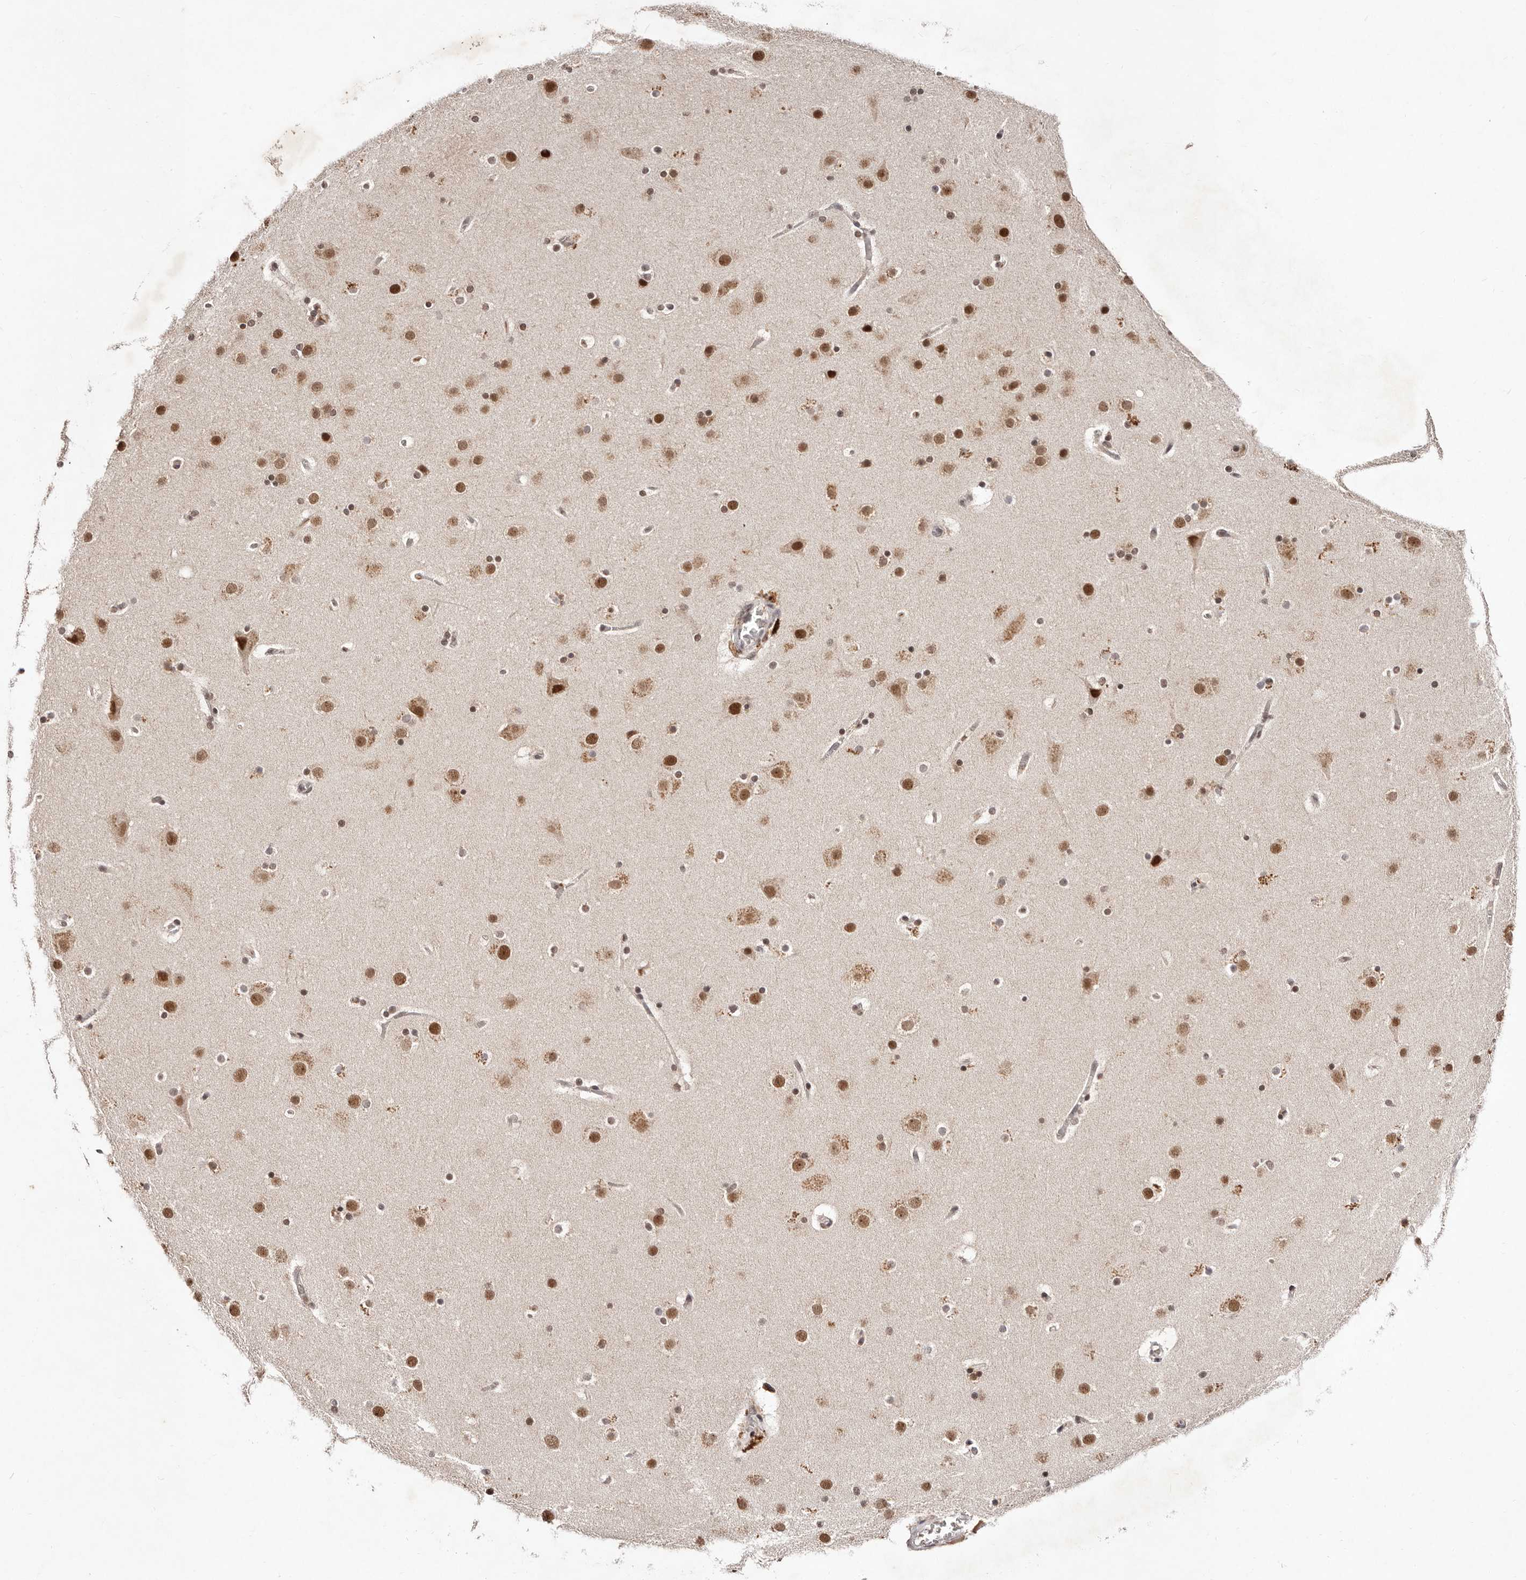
{"staining": {"intensity": "moderate", "quantity": ">75%", "location": "nuclear"}, "tissue": "cerebral cortex", "cell_type": "Endothelial cells", "image_type": "normal", "snomed": [{"axis": "morphology", "description": "Normal tissue, NOS"}, {"axis": "topography", "description": "Cerebral cortex"}], "caption": "Immunohistochemical staining of unremarkable human cerebral cortex displays >75% levels of moderate nuclear protein expression in approximately >75% of endothelial cells. Nuclei are stained in blue.", "gene": "BICRAL", "patient": {"sex": "male", "age": 57}}